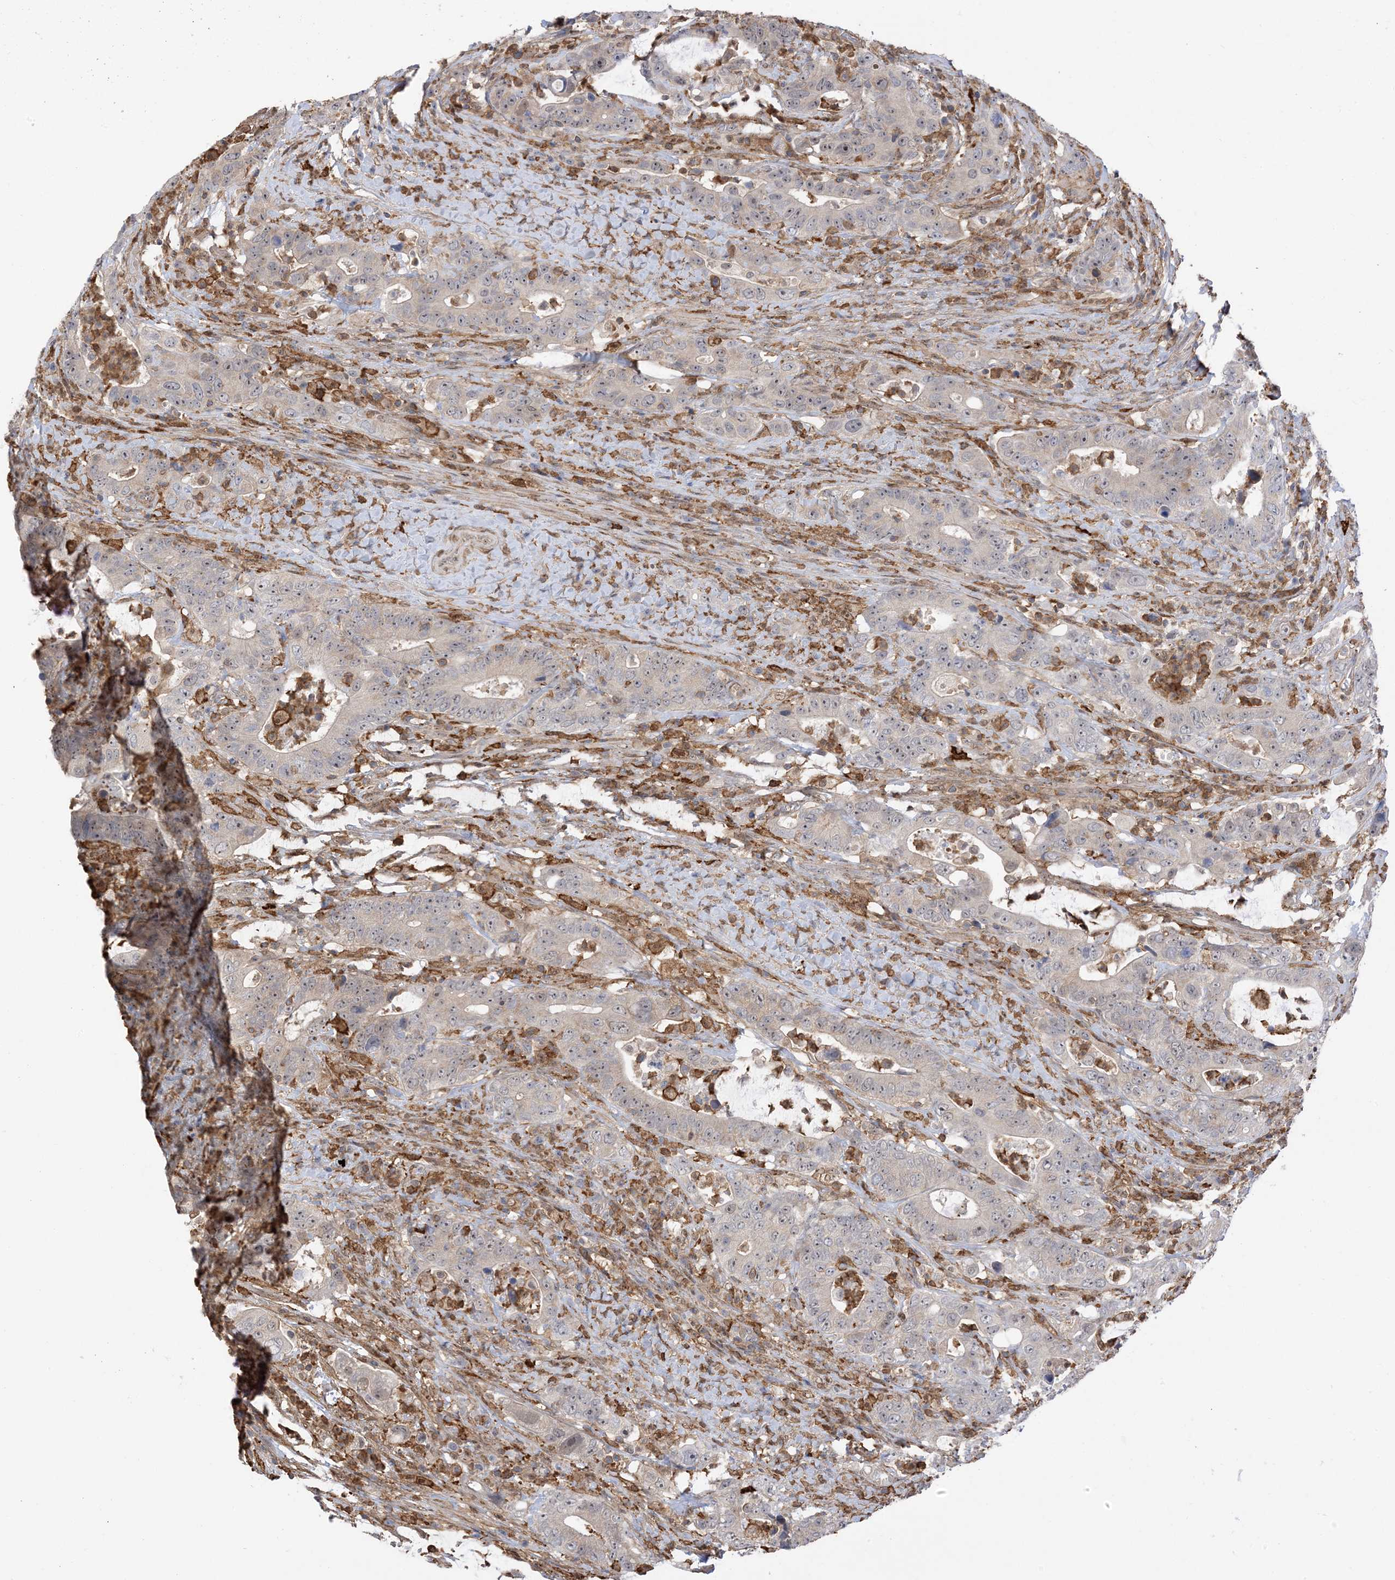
{"staining": {"intensity": "negative", "quantity": "none", "location": "none"}, "tissue": "colorectal cancer", "cell_type": "Tumor cells", "image_type": "cancer", "snomed": [{"axis": "morphology", "description": "Adenocarcinoma, NOS"}, {"axis": "topography", "description": "Colon"}], "caption": "Tumor cells show no significant positivity in colorectal cancer (adenocarcinoma).", "gene": "PHACTR2", "patient": {"sex": "female", "age": 75}}